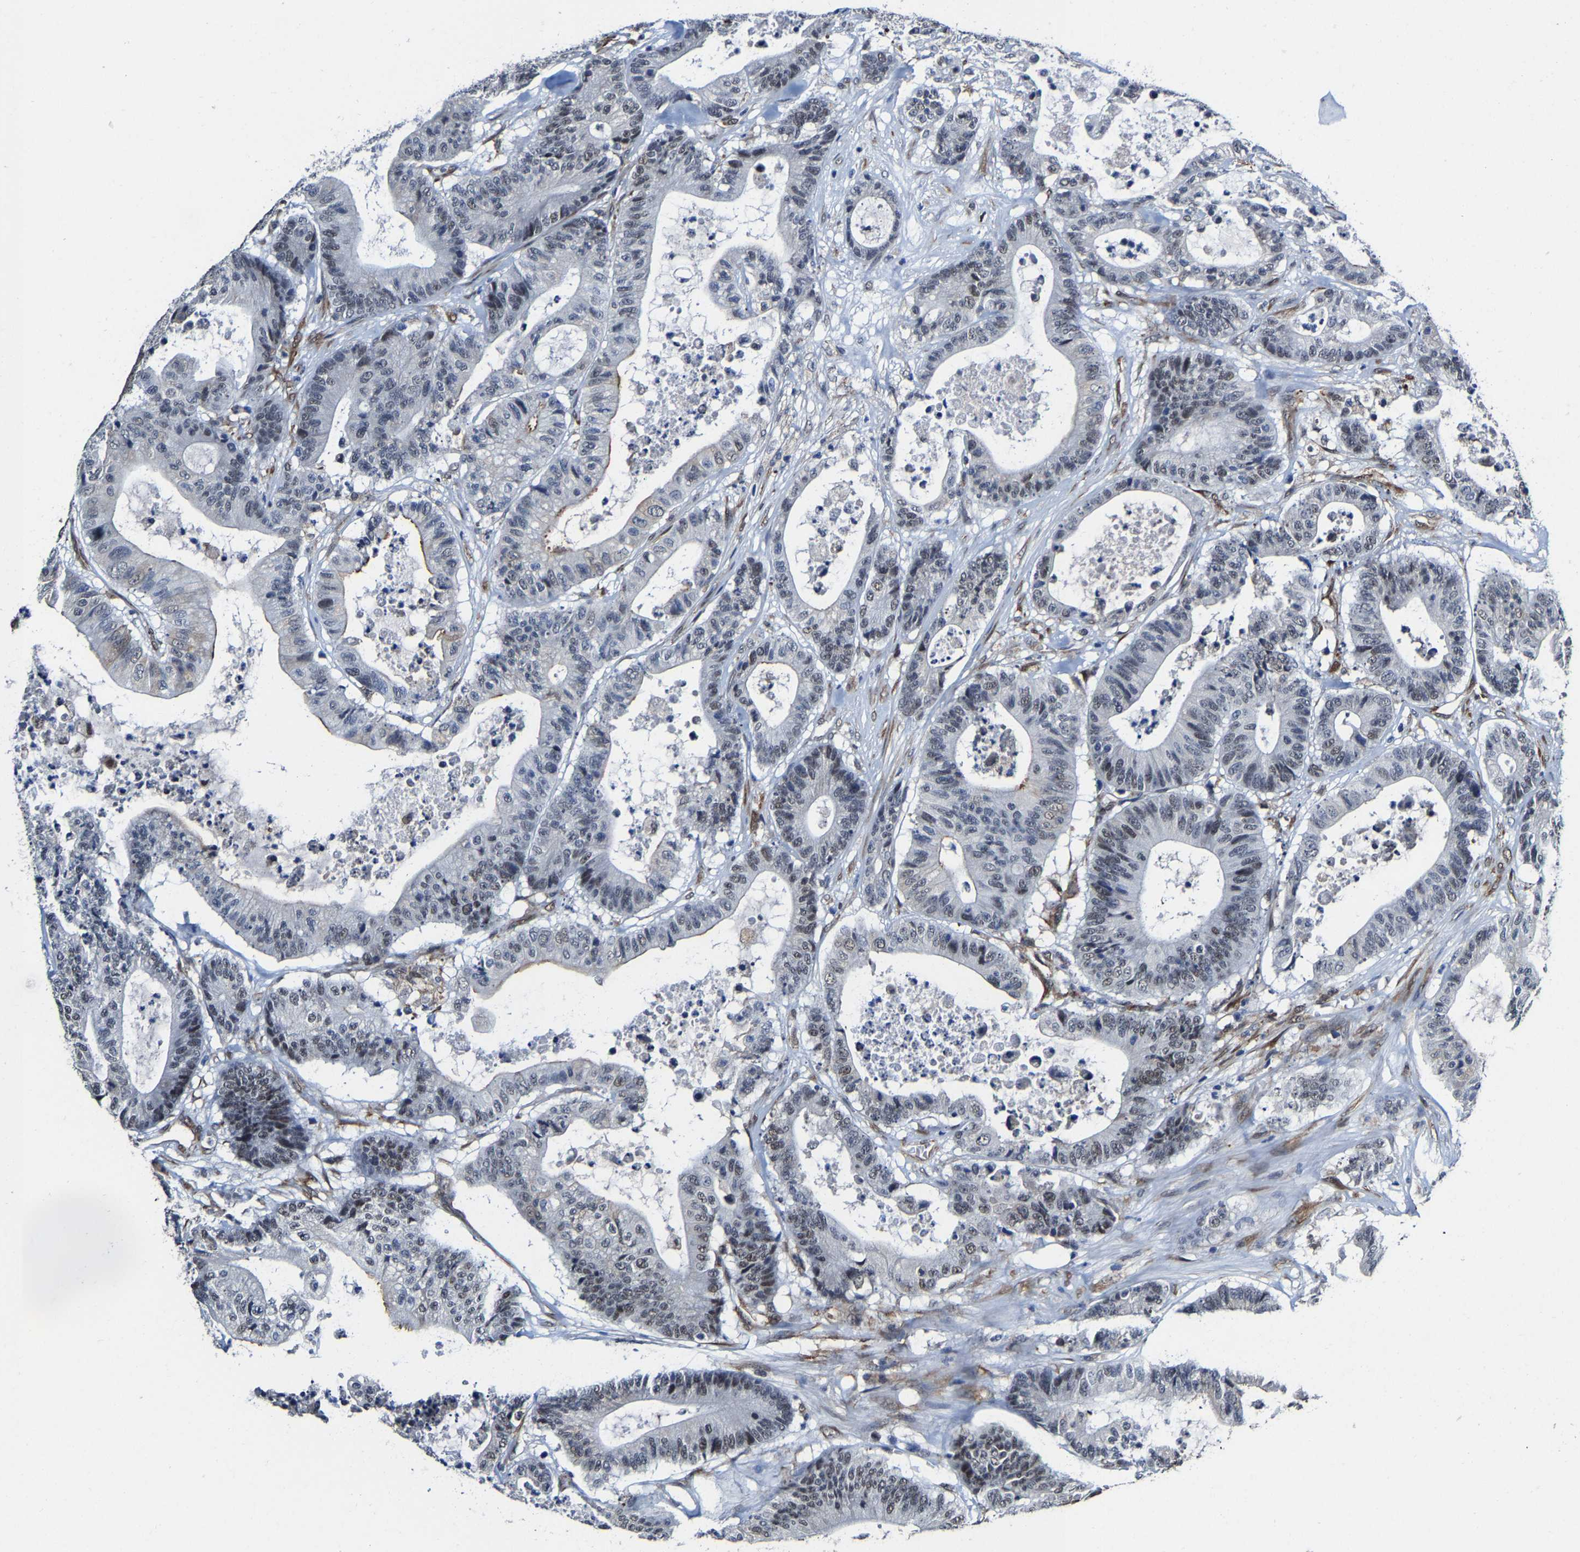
{"staining": {"intensity": "moderate", "quantity": "<25%", "location": "nuclear"}, "tissue": "colorectal cancer", "cell_type": "Tumor cells", "image_type": "cancer", "snomed": [{"axis": "morphology", "description": "Adenocarcinoma, NOS"}, {"axis": "topography", "description": "Colon"}], "caption": "A brown stain highlights moderate nuclear expression of a protein in human colorectal cancer (adenocarcinoma) tumor cells. (DAB IHC, brown staining for protein, blue staining for nuclei).", "gene": "METTL1", "patient": {"sex": "female", "age": 84}}